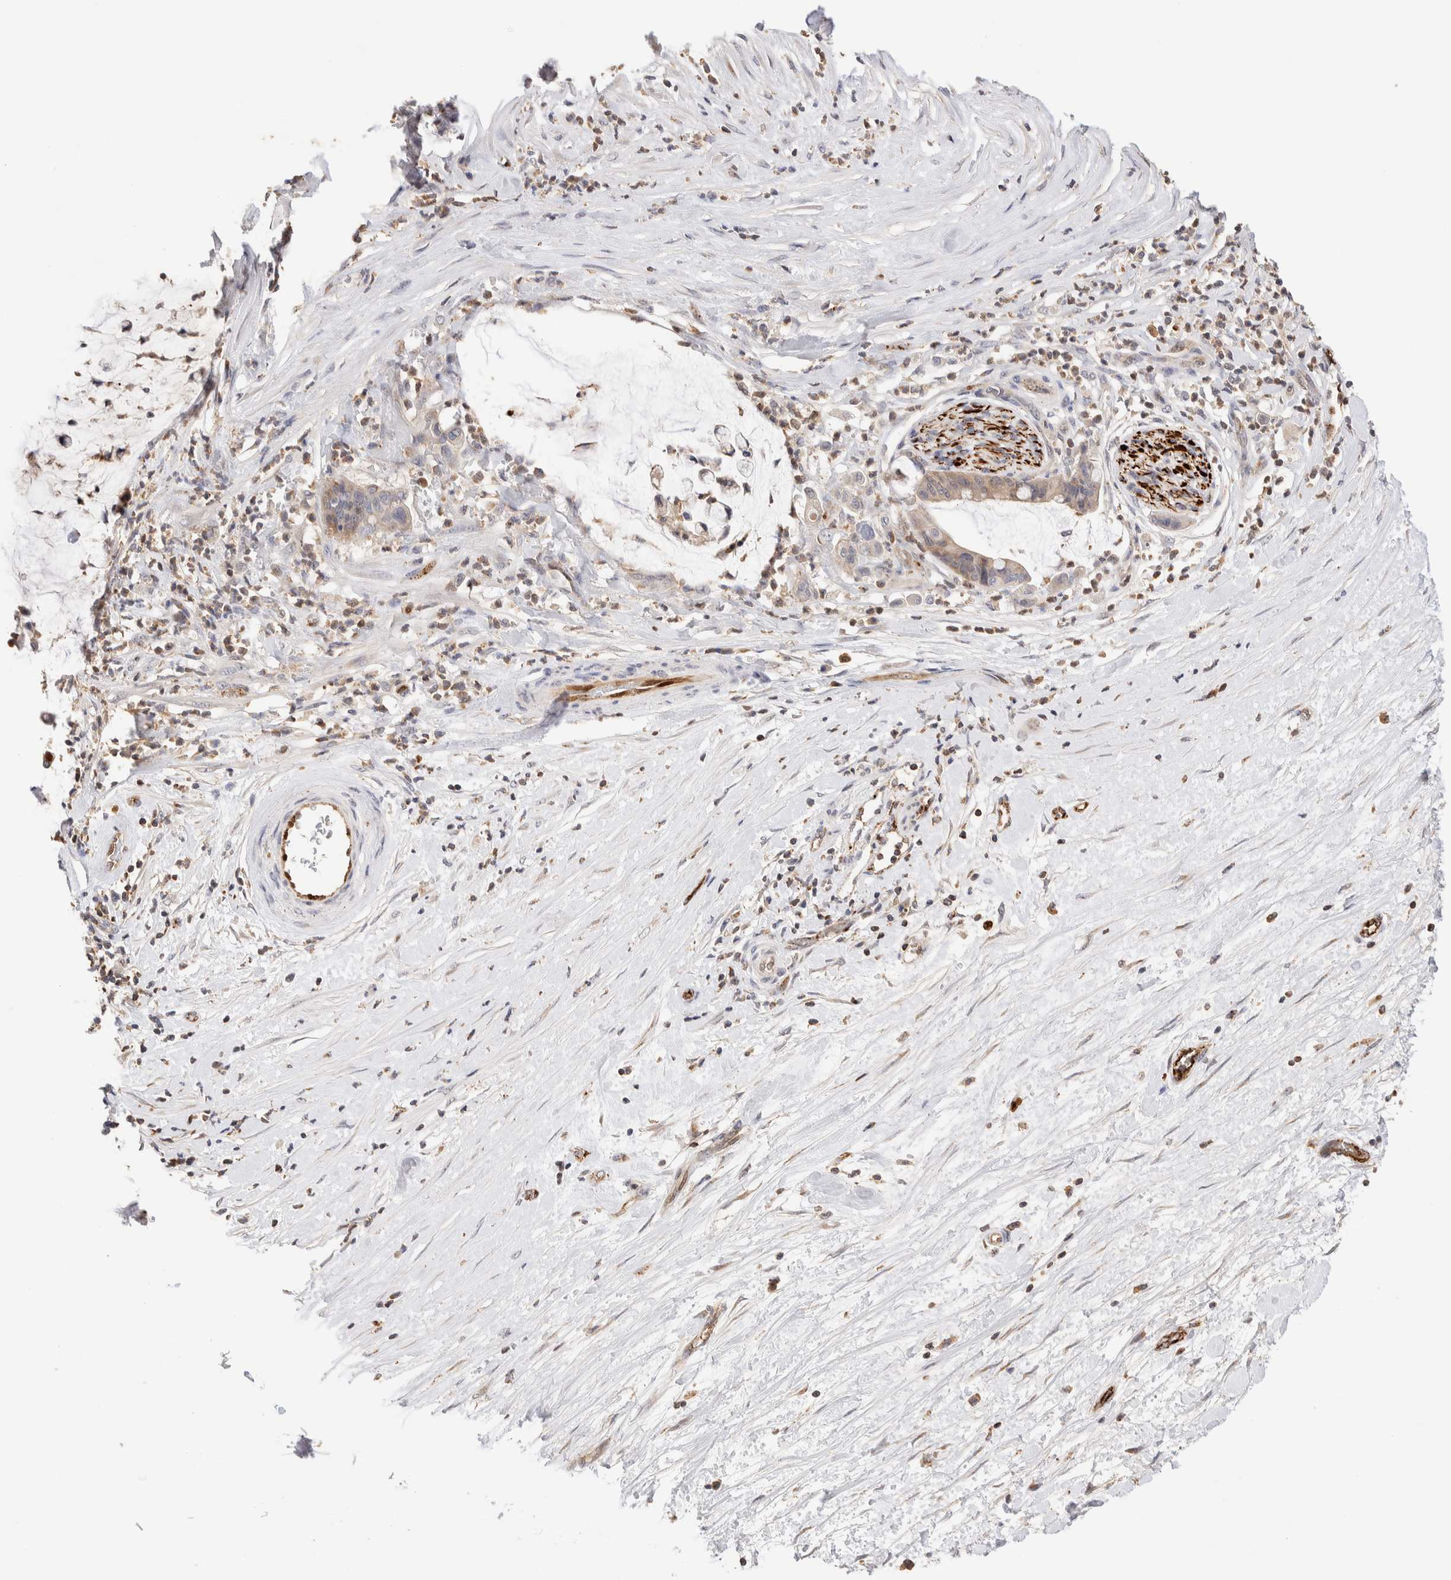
{"staining": {"intensity": "weak", "quantity": ">75%", "location": "cytoplasmic/membranous"}, "tissue": "pancreatic cancer", "cell_type": "Tumor cells", "image_type": "cancer", "snomed": [{"axis": "morphology", "description": "Adenocarcinoma, NOS"}, {"axis": "topography", "description": "Pancreas"}], "caption": "Weak cytoplasmic/membranous protein expression is appreciated in approximately >75% of tumor cells in adenocarcinoma (pancreatic).", "gene": "NSMAF", "patient": {"sex": "male", "age": 41}}